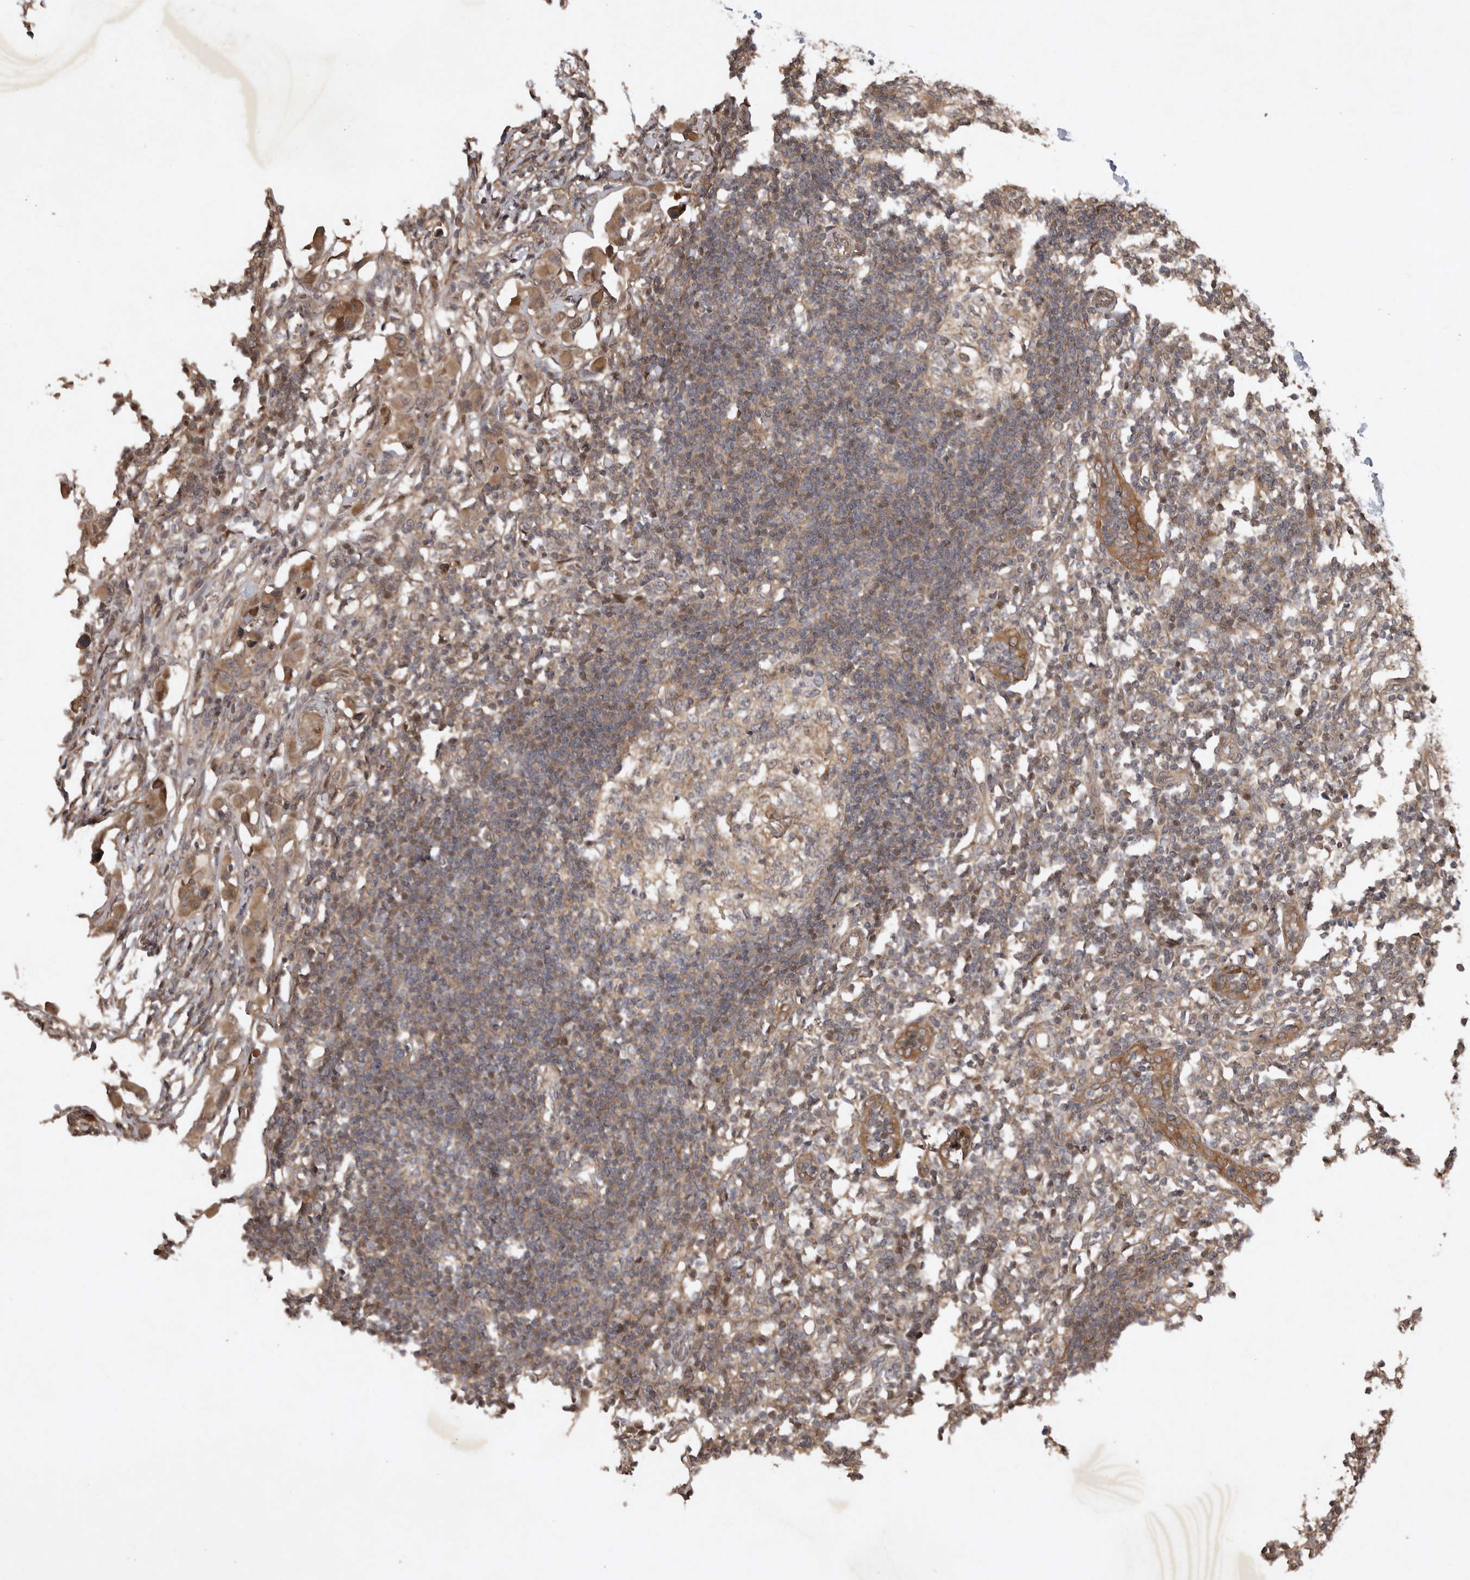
{"staining": {"intensity": "weak", "quantity": "25%-75%", "location": "cytoplasmic/membranous"}, "tissue": "lymph node", "cell_type": "Germinal center cells", "image_type": "normal", "snomed": [{"axis": "morphology", "description": "Normal tissue, NOS"}, {"axis": "morphology", "description": "Malignant melanoma, Metastatic site"}, {"axis": "topography", "description": "Lymph node"}], "caption": "This micrograph exhibits IHC staining of normal human lymph node, with low weak cytoplasmic/membranous positivity in approximately 25%-75% of germinal center cells.", "gene": "EDEM3", "patient": {"sex": "male", "age": 41}}